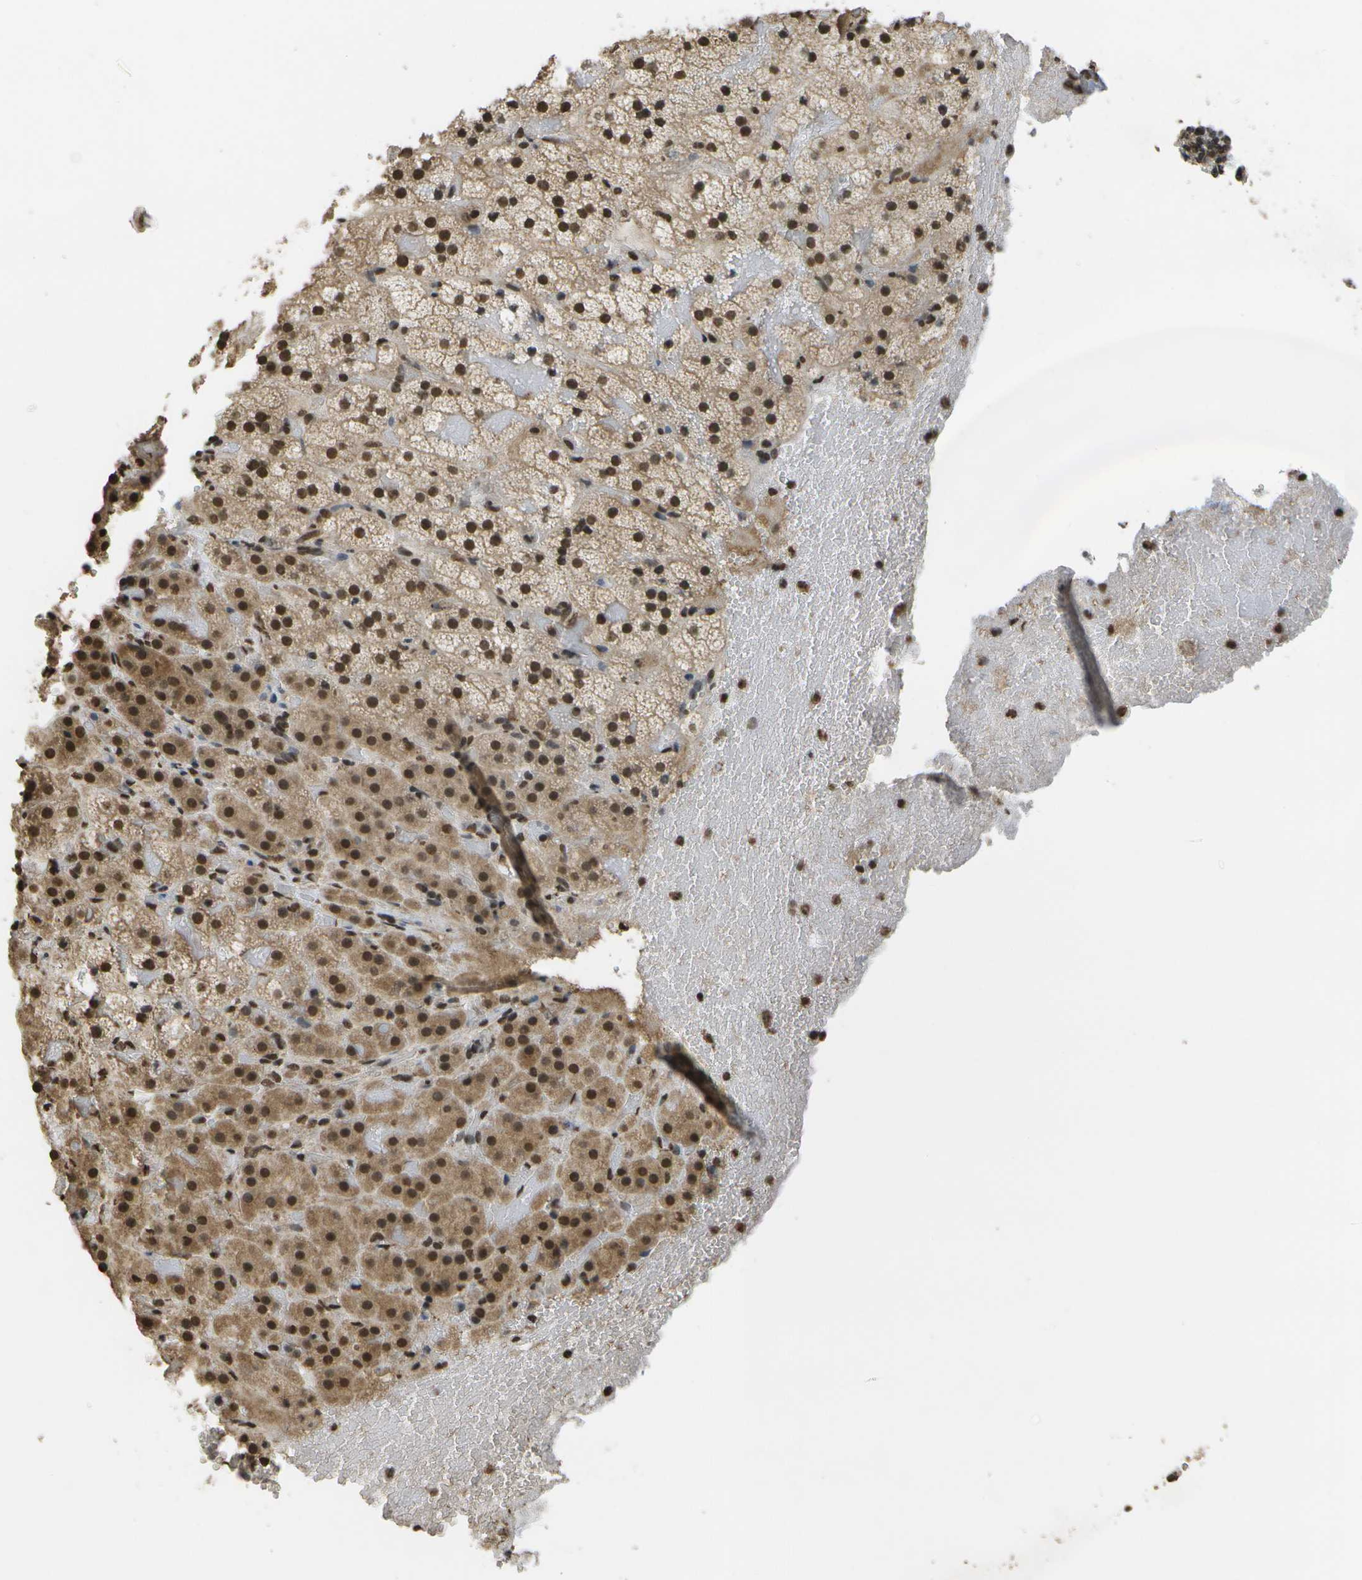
{"staining": {"intensity": "strong", "quantity": ">75%", "location": "cytoplasmic/membranous,nuclear"}, "tissue": "adrenal gland", "cell_type": "Glandular cells", "image_type": "normal", "snomed": [{"axis": "morphology", "description": "Normal tissue, NOS"}, {"axis": "topography", "description": "Adrenal gland"}], "caption": "Adrenal gland stained for a protein reveals strong cytoplasmic/membranous,nuclear positivity in glandular cells. The protein of interest is stained brown, and the nuclei are stained in blue (DAB (3,3'-diaminobenzidine) IHC with brightfield microscopy, high magnification).", "gene": "SPEN", "patient": {"sex": "female", "age": 59}}